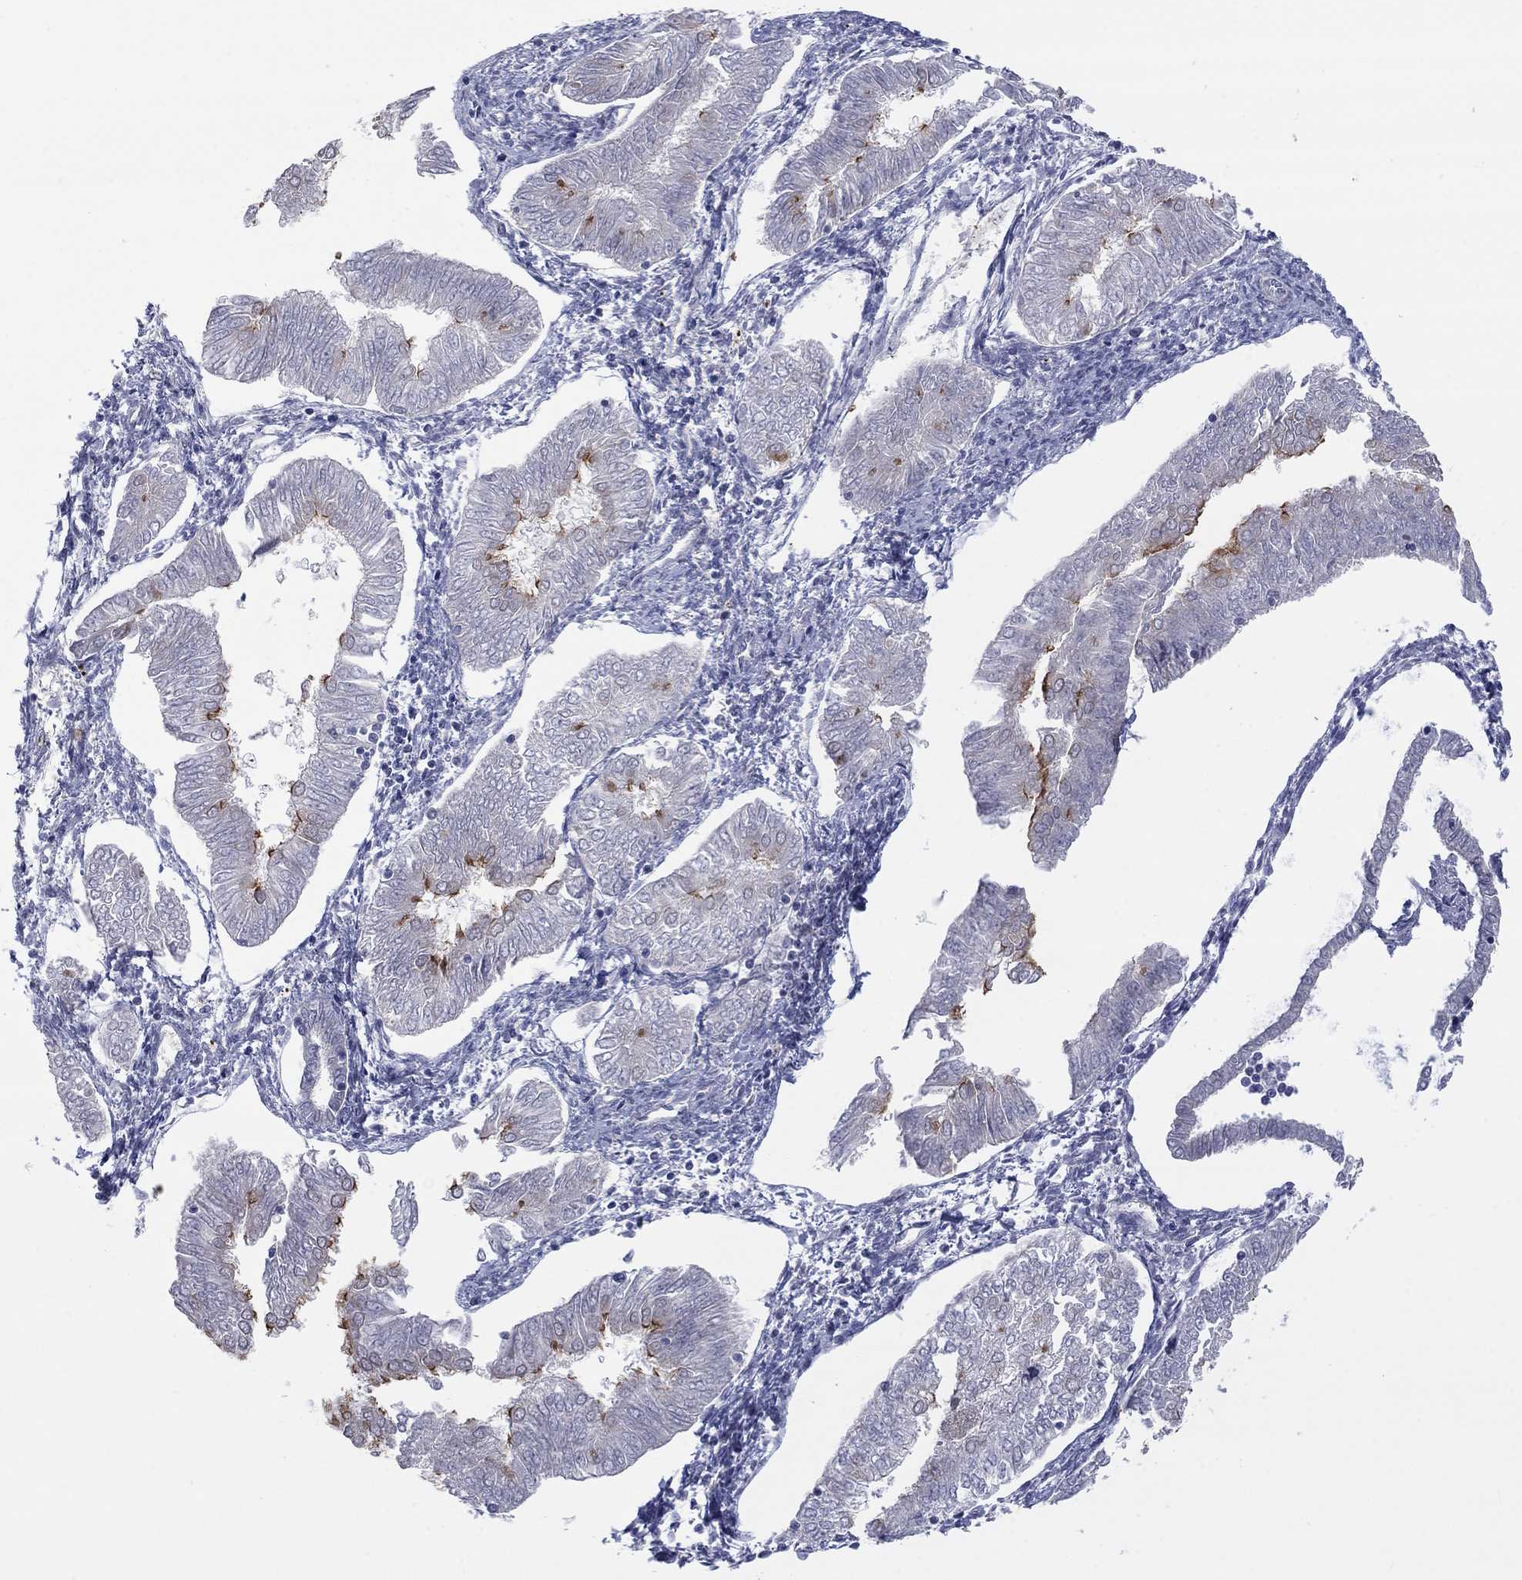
{"staining": {"intensity": "moderate", "quantity": "<25%", "location": "cytoplasmic/membranous"}, "tissue": "endometrial cancer", "cell_type": "Tumor cells", "image_type": "cancer", "snomed": [{"axis": "morphology", "description": "Adenocarcinoma, NOS"}, {"axis": "topography", "description": "Endometrium"}], "caption": "DAB immunohistochemical staining of endometrial adenocarcinoma reveals moderate cytoplasmic/membranous protein staining in about <25% of tumor cells.", "gene": "TTC21B", "patient": {"sex": "female", "age": 53}}